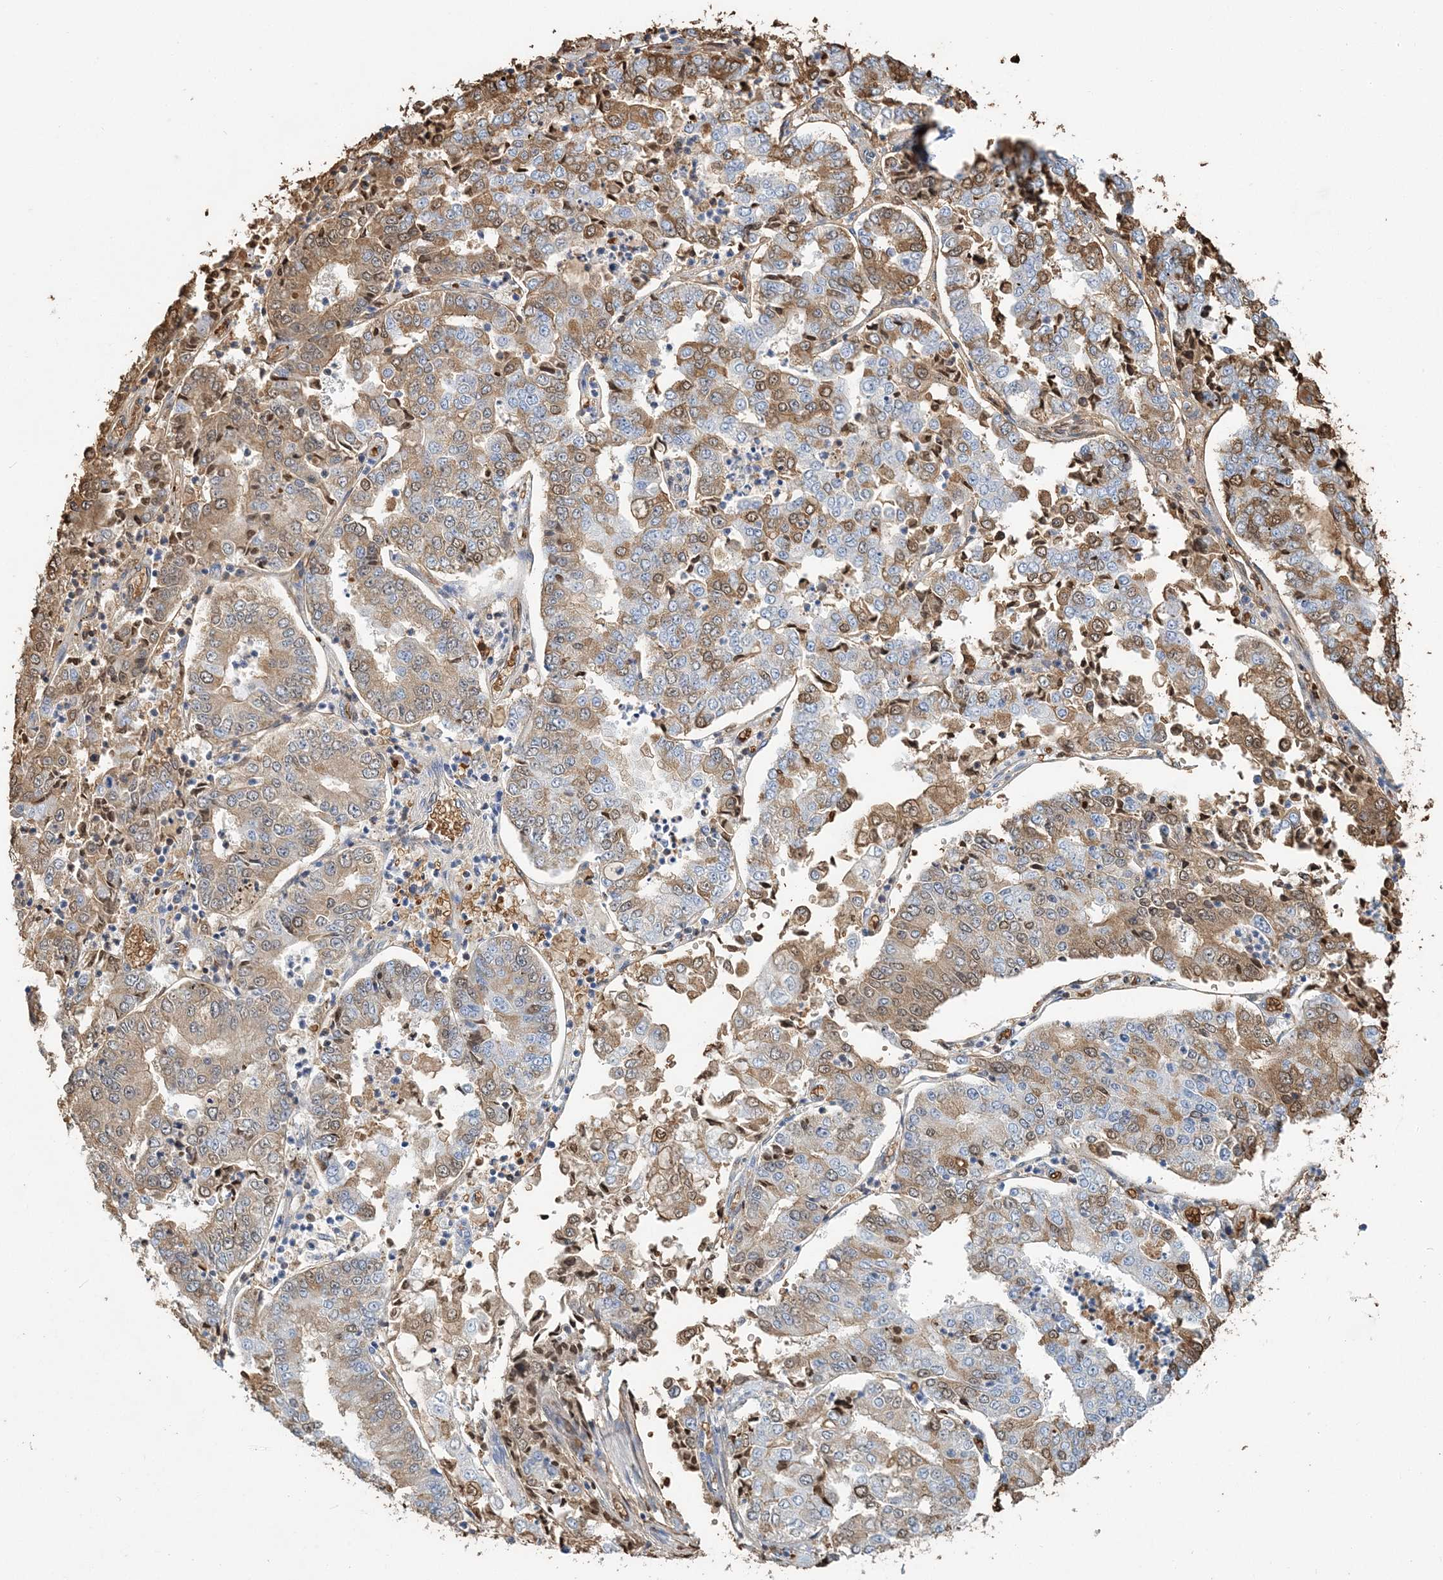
{"staining": {"intensity": "moderate", "quantity": "<25%", "location": "cytoplasmic/membranous"}, "tissue": "stomach cancer", "cell_type": "Tumor cells", "image_type": "cancer", "snomed": [{"axis": "morphology", "description": "Adenocarcinoma, NOS"}, {"axis": "topography", "description": "Stomach"}], "caption": "Adenocarcinoma (stomach) was stained to show a protein in brown. There is low levels of moderate cytoplasmic/membranous positivity in about <25% of tumor cells.", "gene": "HBD", "patient": {"sex": "male", "age": 76}}